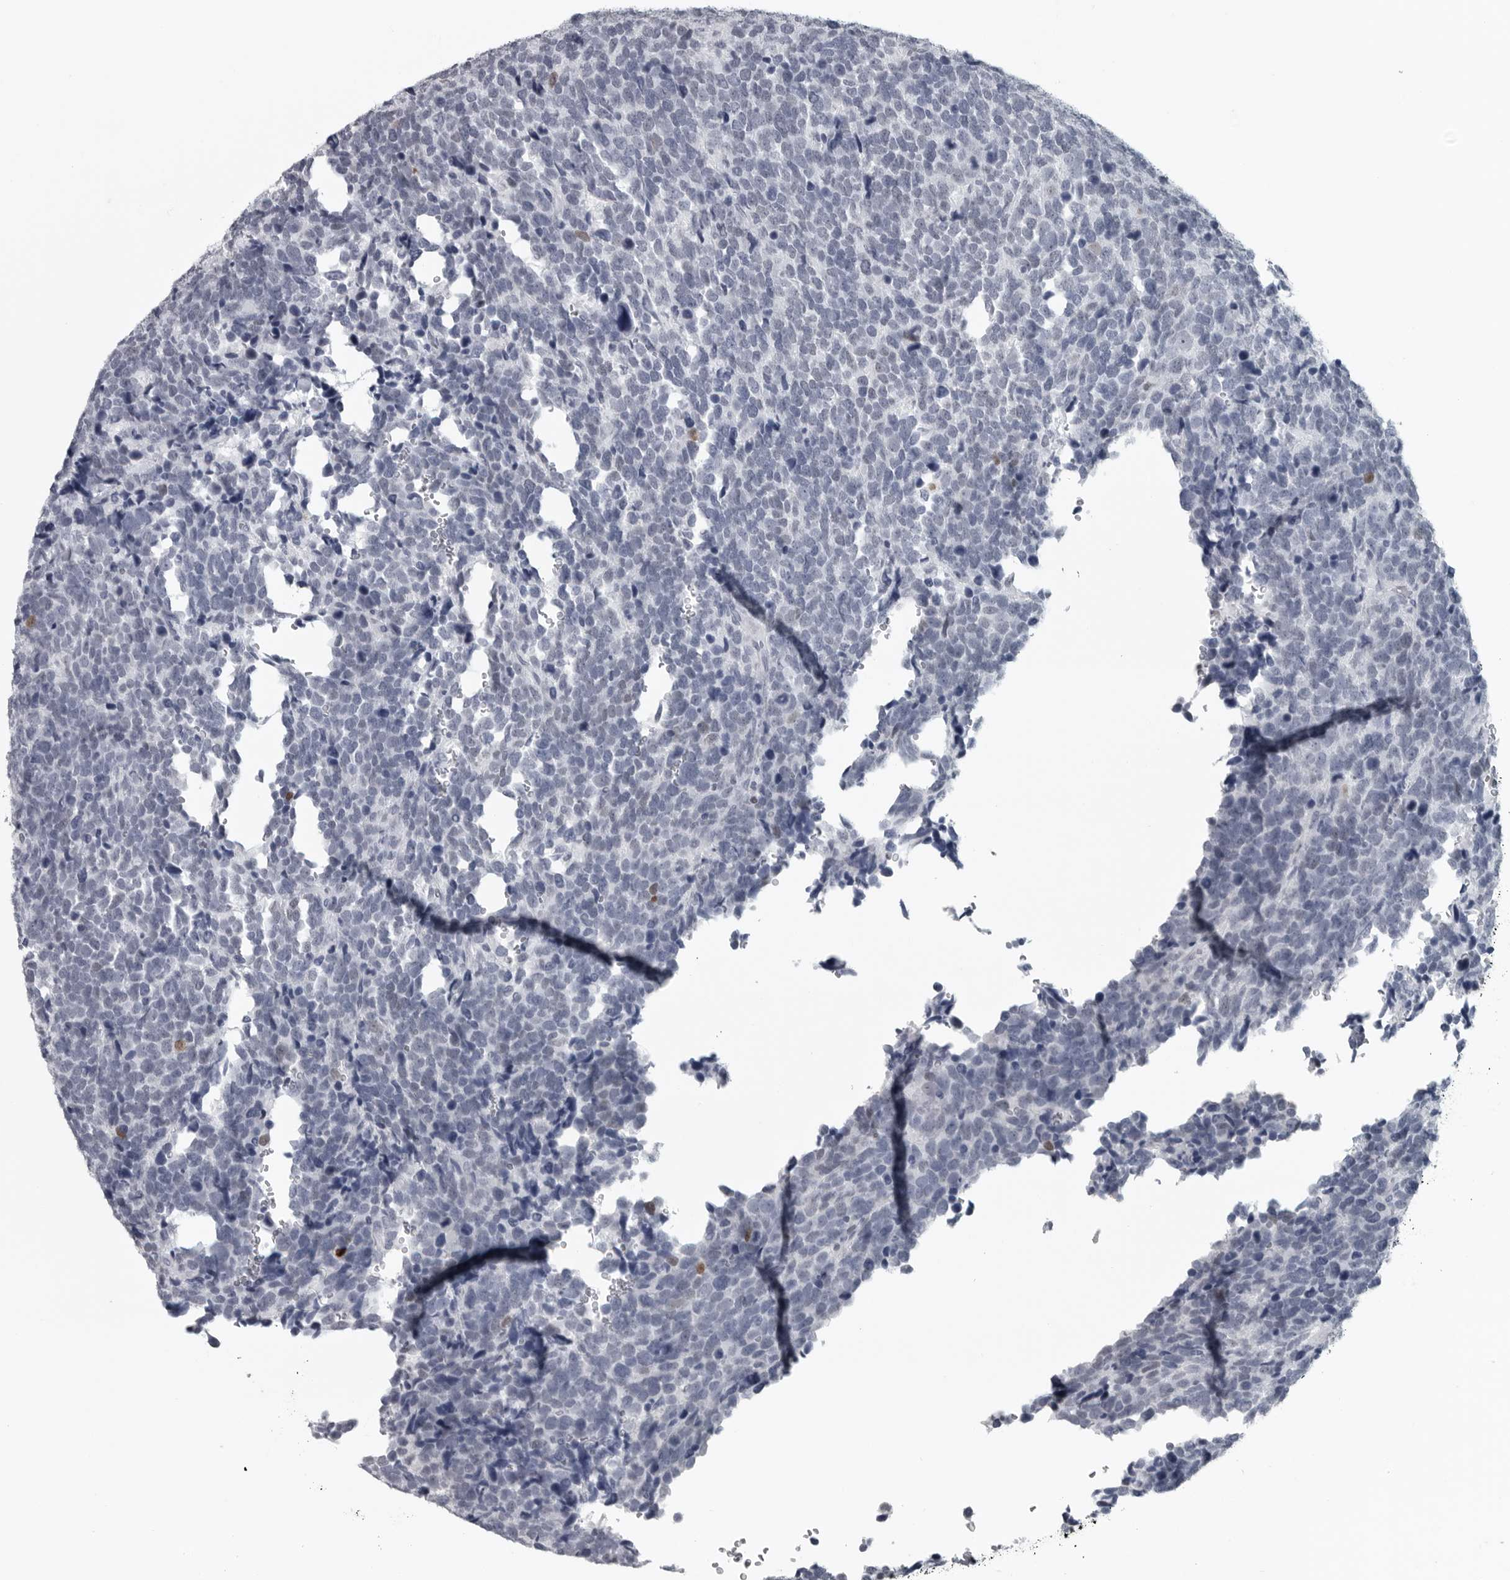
{"staining": {"intensity": "negative", "quantity": "none", "location": "none"}, "tissue": "urothelial cancer", "cell_type": "Tumor cells", "image_type": "cancer", "snomed": [{"axis": "morphology", "description": "Urothelial carcinoma, High grade"}, {"axis": "topography", "description": "Urinary bladder"}], "caption": "Tumor cells are negative for brown protein staining in high-grade urothelial carcinoma.", "gene": "SATB2", "patient": {"sex": "female", "age": 82}}